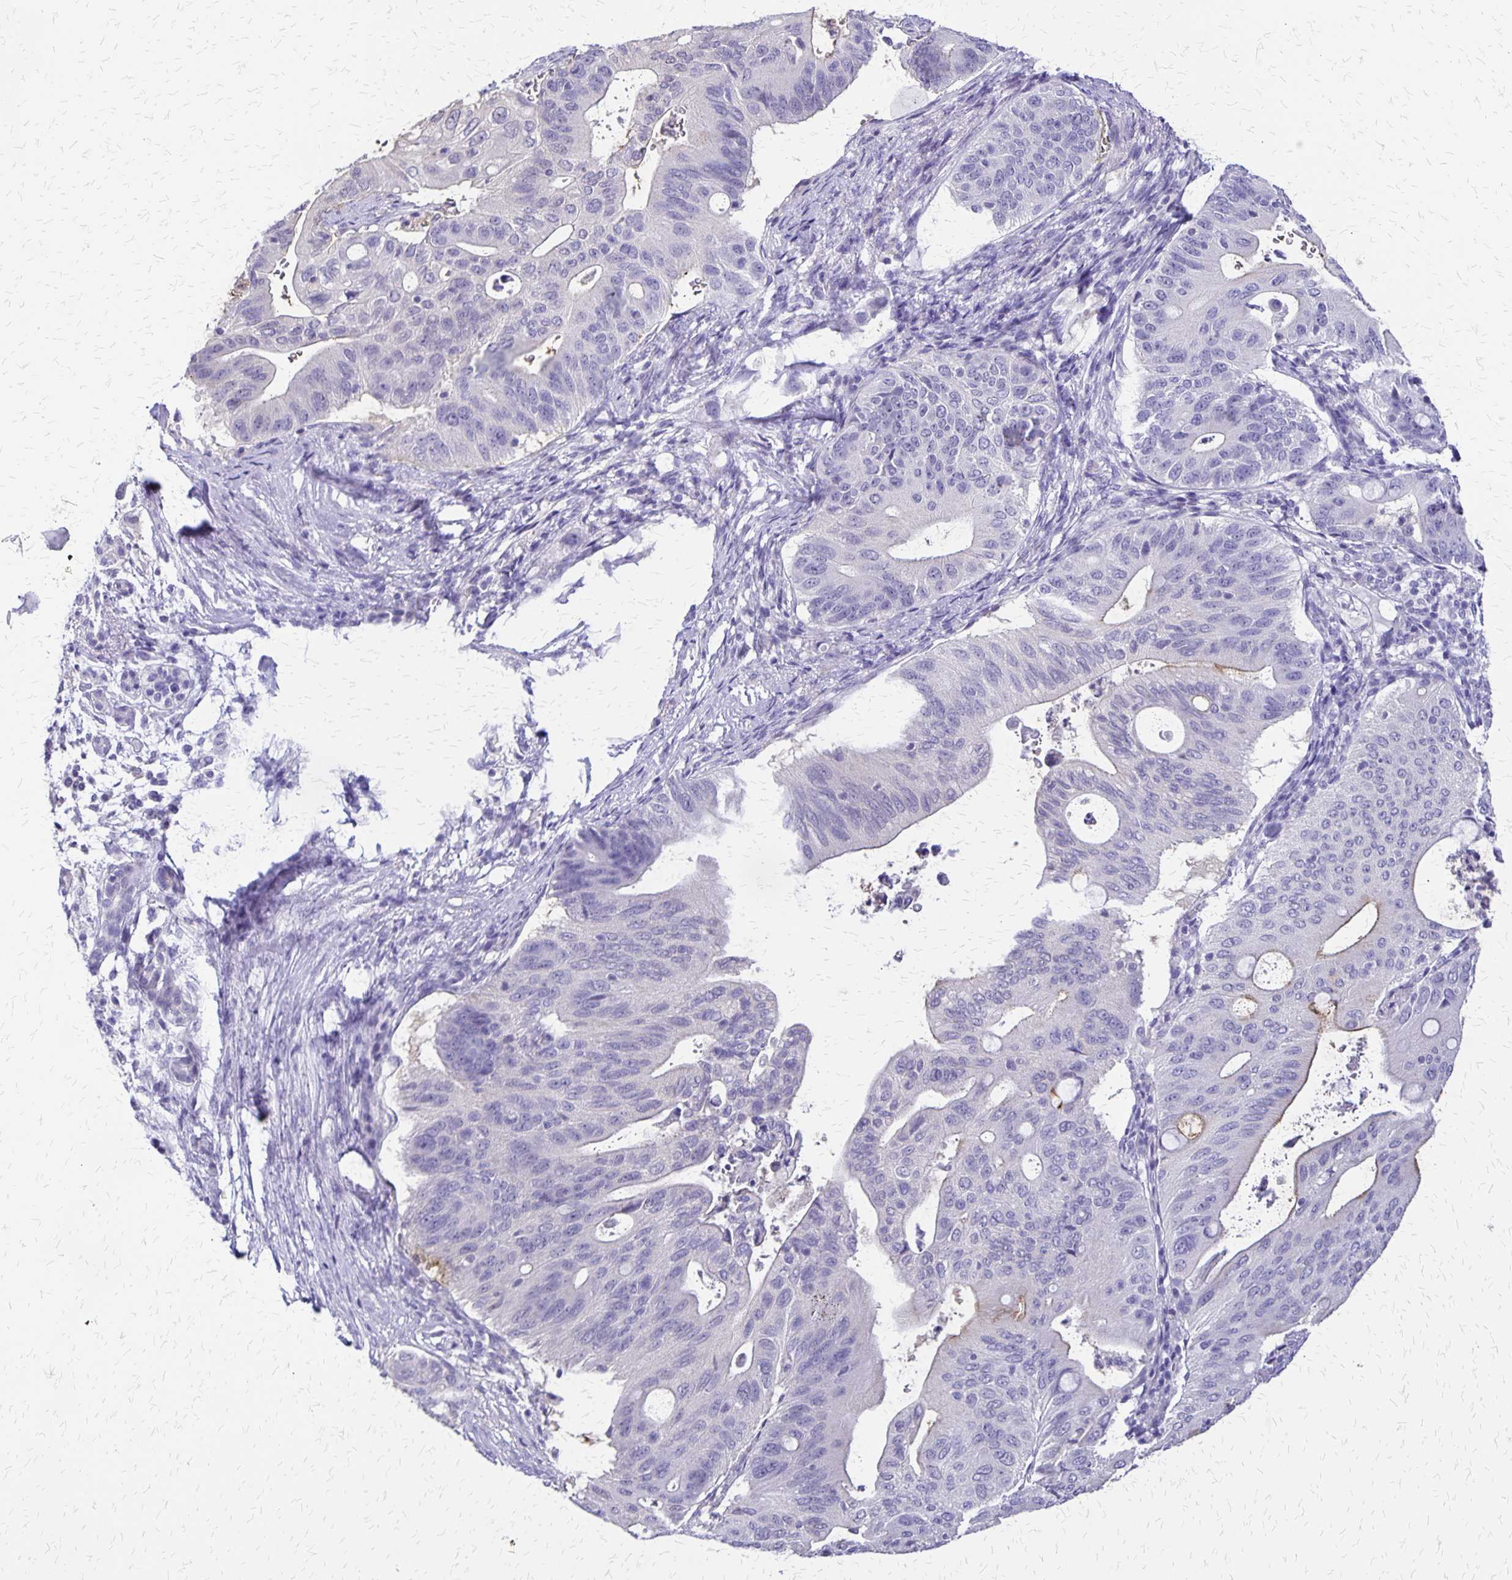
{"staining": {"intensity": "negative", "quantity": "none", "location": "none"}, "tissue": "pancreatic cancer", "cell_type": "Tumor cells", "image_type": "cancer", "snomed": [{"axis": "morphology", "description": "Adenocarcinoma, NOS"}, {"axis": "topography", "description": "Pancreas"}], "caption": "DAB (3,3'-diaminobenzidine) immunohistochemical staining of human adenocarcinoma (pancreatic) exhibits no significant expression in tumor cells.", "gene": "SI", "patient": {"sex": "female", "age": 72}}